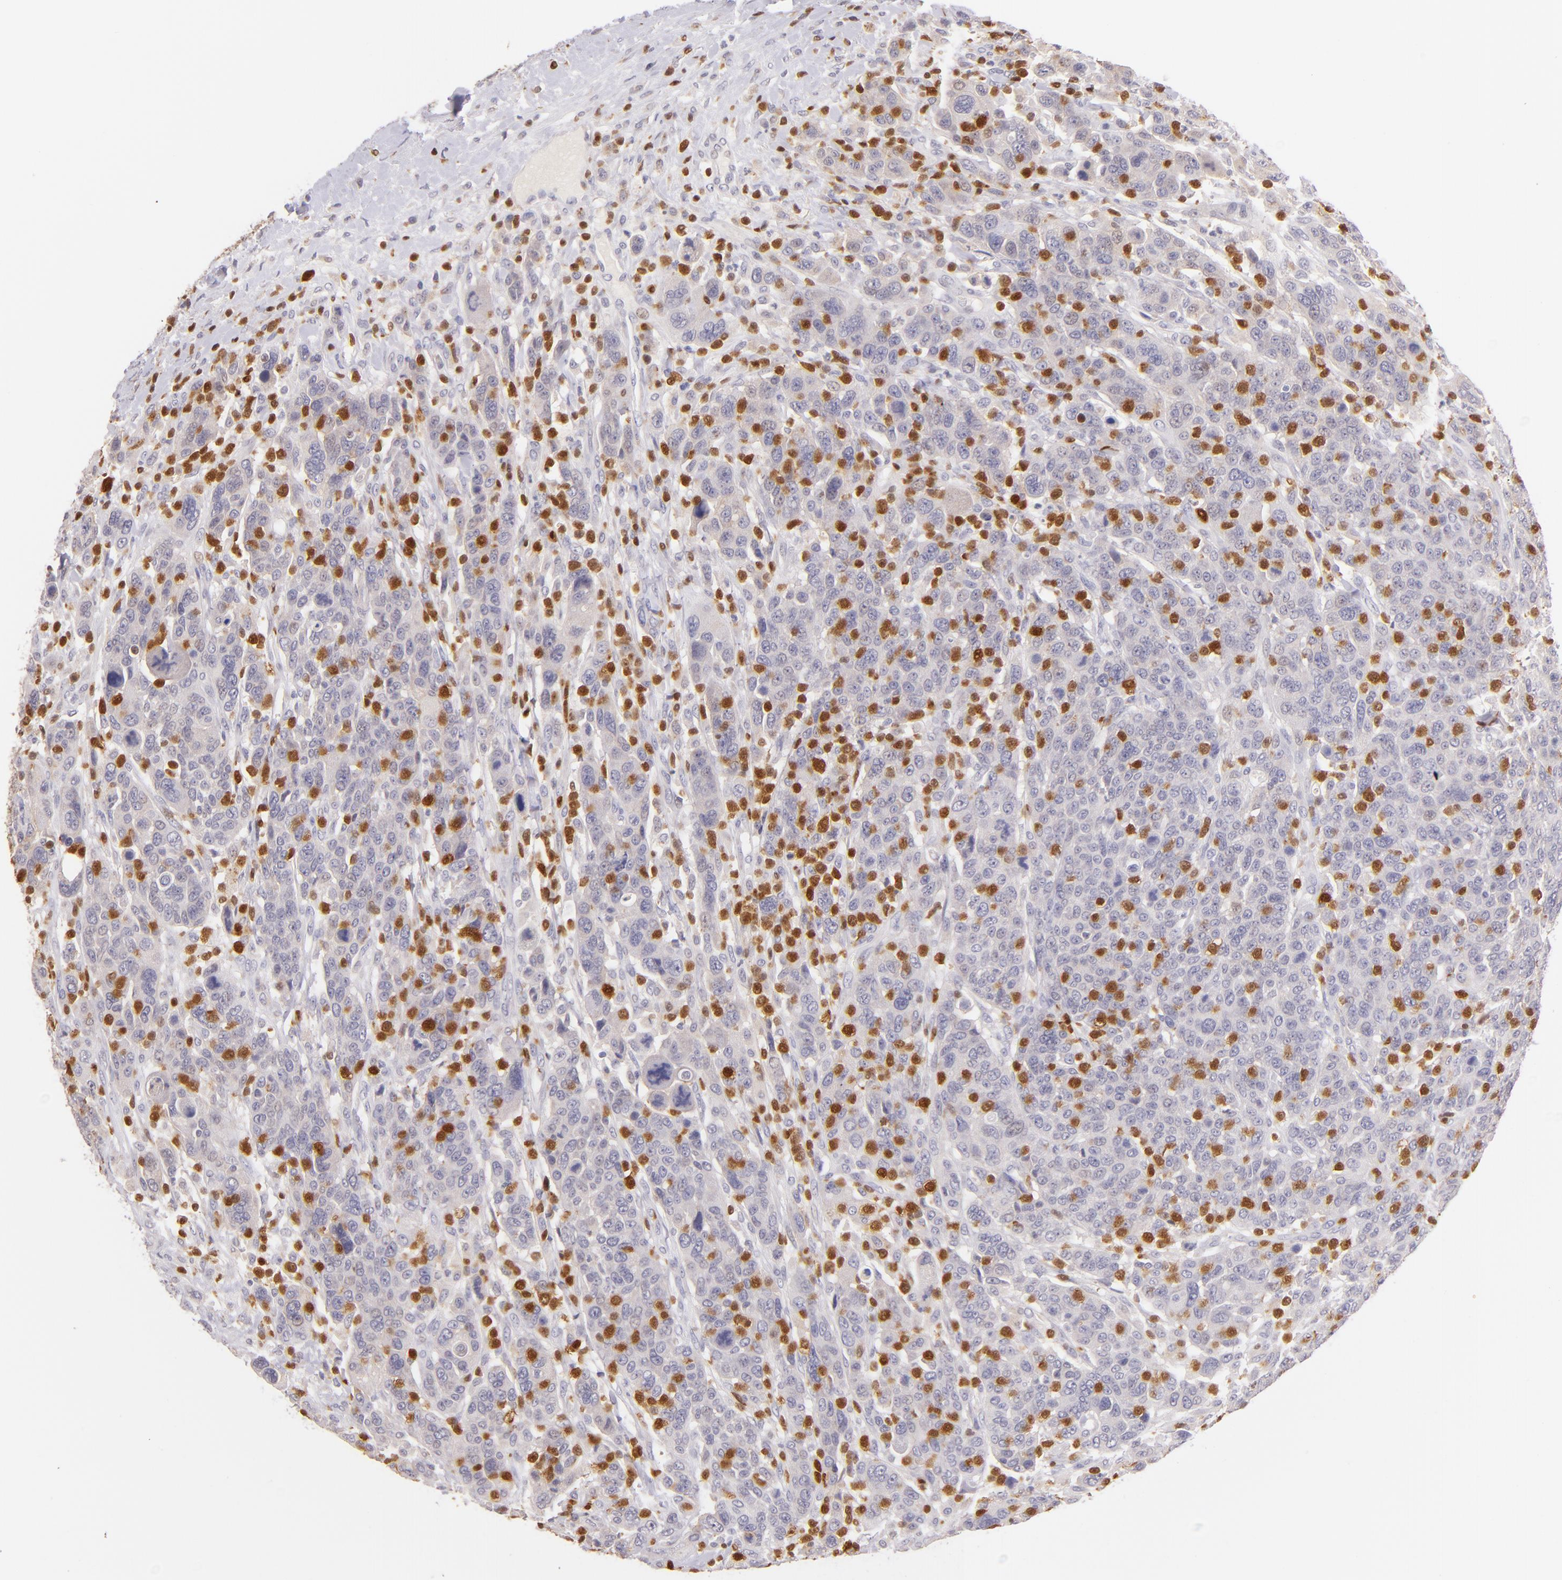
{"staining": {"intensity": "negative", "quantity": "none", "location": "none"}, "tissue": "breast cancer", "cell_type": "Tumor cells", "image_type": "cancer", "snomed": [{"axis": "morphology", "description": "Duct carcinoma"}, {"axis": "topography", "description": "Breast"}], "caption": "This photomicrograph is of infiltrating ductal carcinoma (breast) stained with immunohistochemistry to label a protein in brown with the nuclei are counter-stained blue. There is no positivity in tumor cells. (DAB (3,3'-diaminobenzidine) immunohistochemistry visualized using brightfield microscopy, high magnification).", "gene": "ZAP70", "patient": {"sex": "female", "age": 37}}